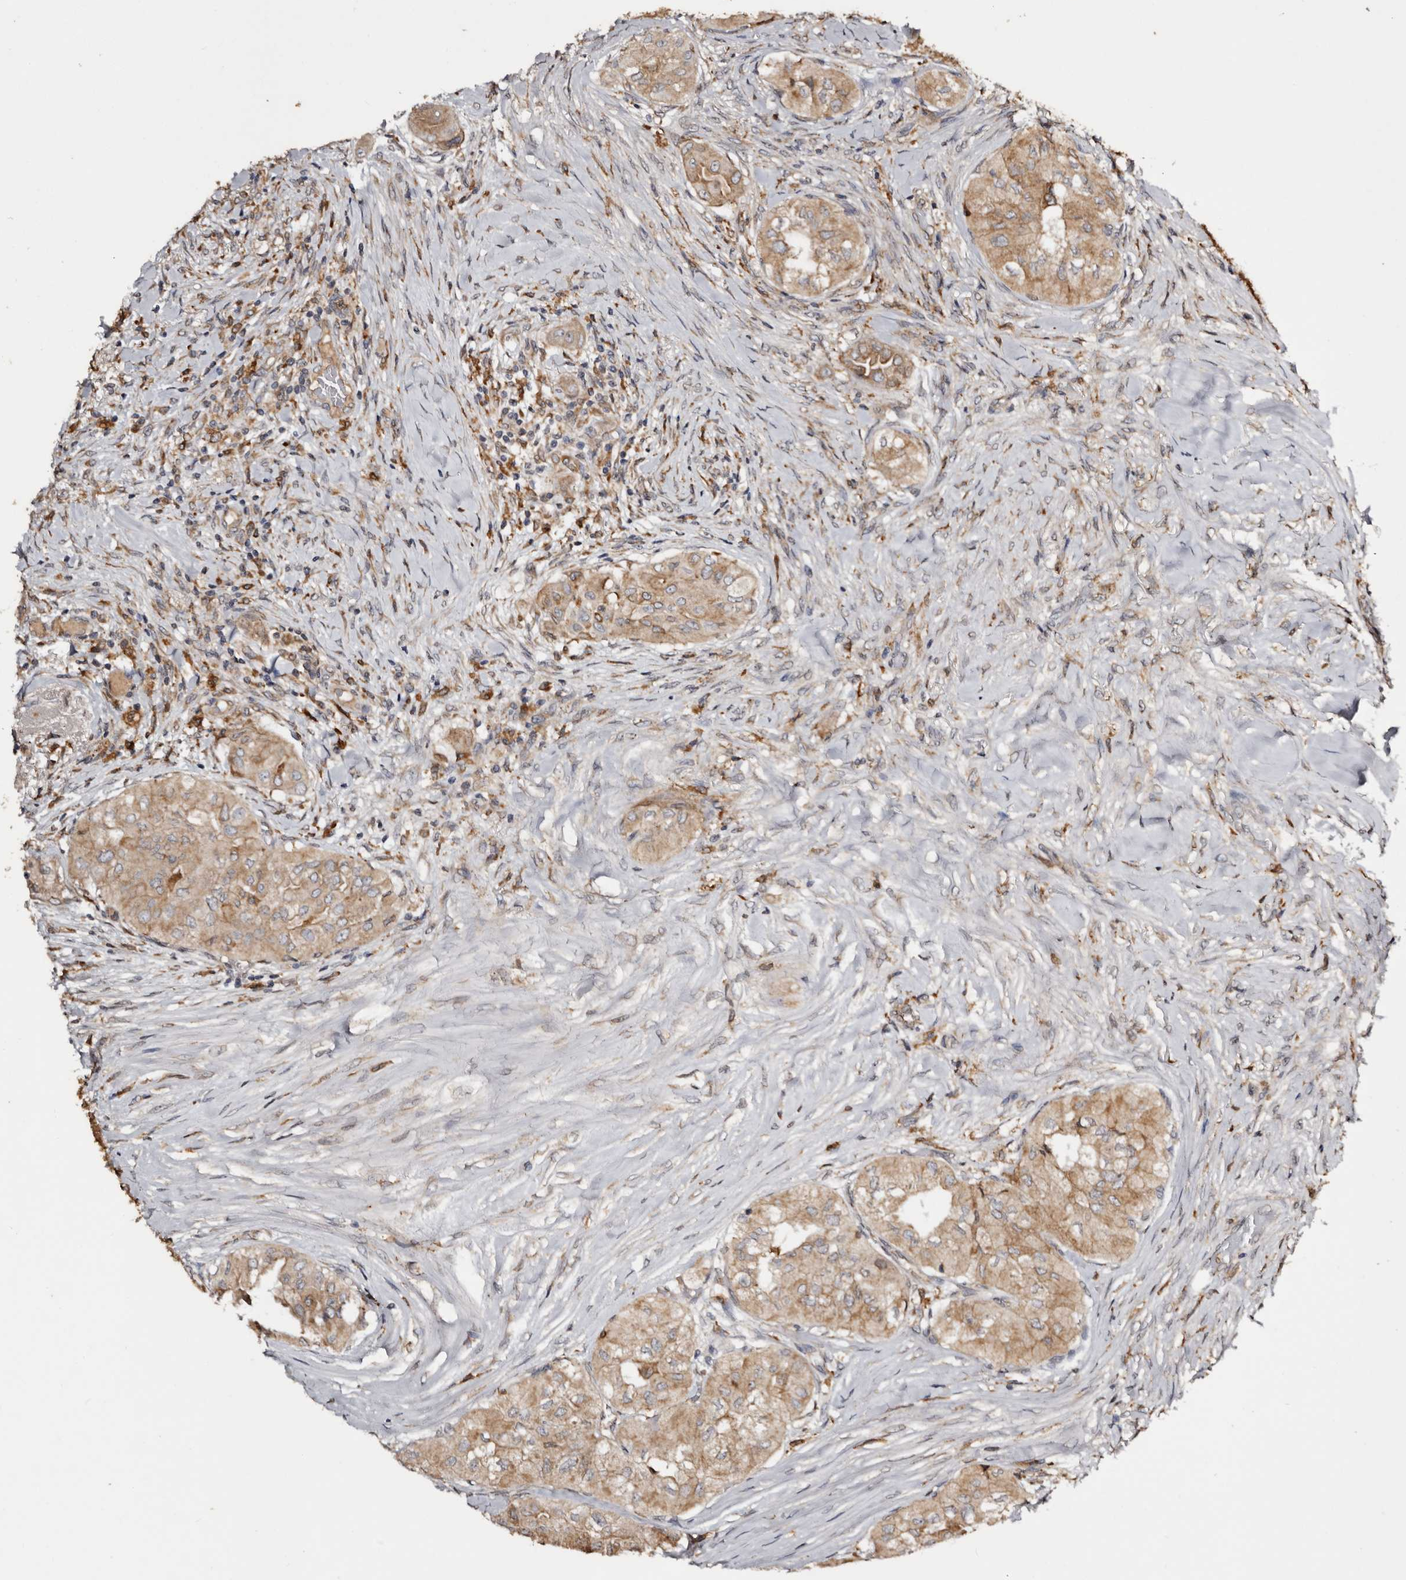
{"staining": {"intensity": "moderate", "quantity": ">75%", "location": "cytoplasmic/membranous"}, "tissue": "thyroid cancer", "cell_type": "Tumor cells", "image_type": "cancer", "snomed": [{"axis": "morphology", "description": "Papillary adenocarcinoma, NOS"}, {"axis": "topography", "description": "Thyroid gland"}], "caption": "Protein analysis of papillary adenocarcinoma (thyroid) tissue reveals moderate cytoplasmic/membranous expression in about >75% of tumor cells. The protein of interest is stained brown, and the nuclei are stained in blue (DAB (3,3'-diaminobenzidine) IHC with brightfield microscopy, high magnification).", "gene": "INKA2", "patient": {"sex": "female", "age": 59}}